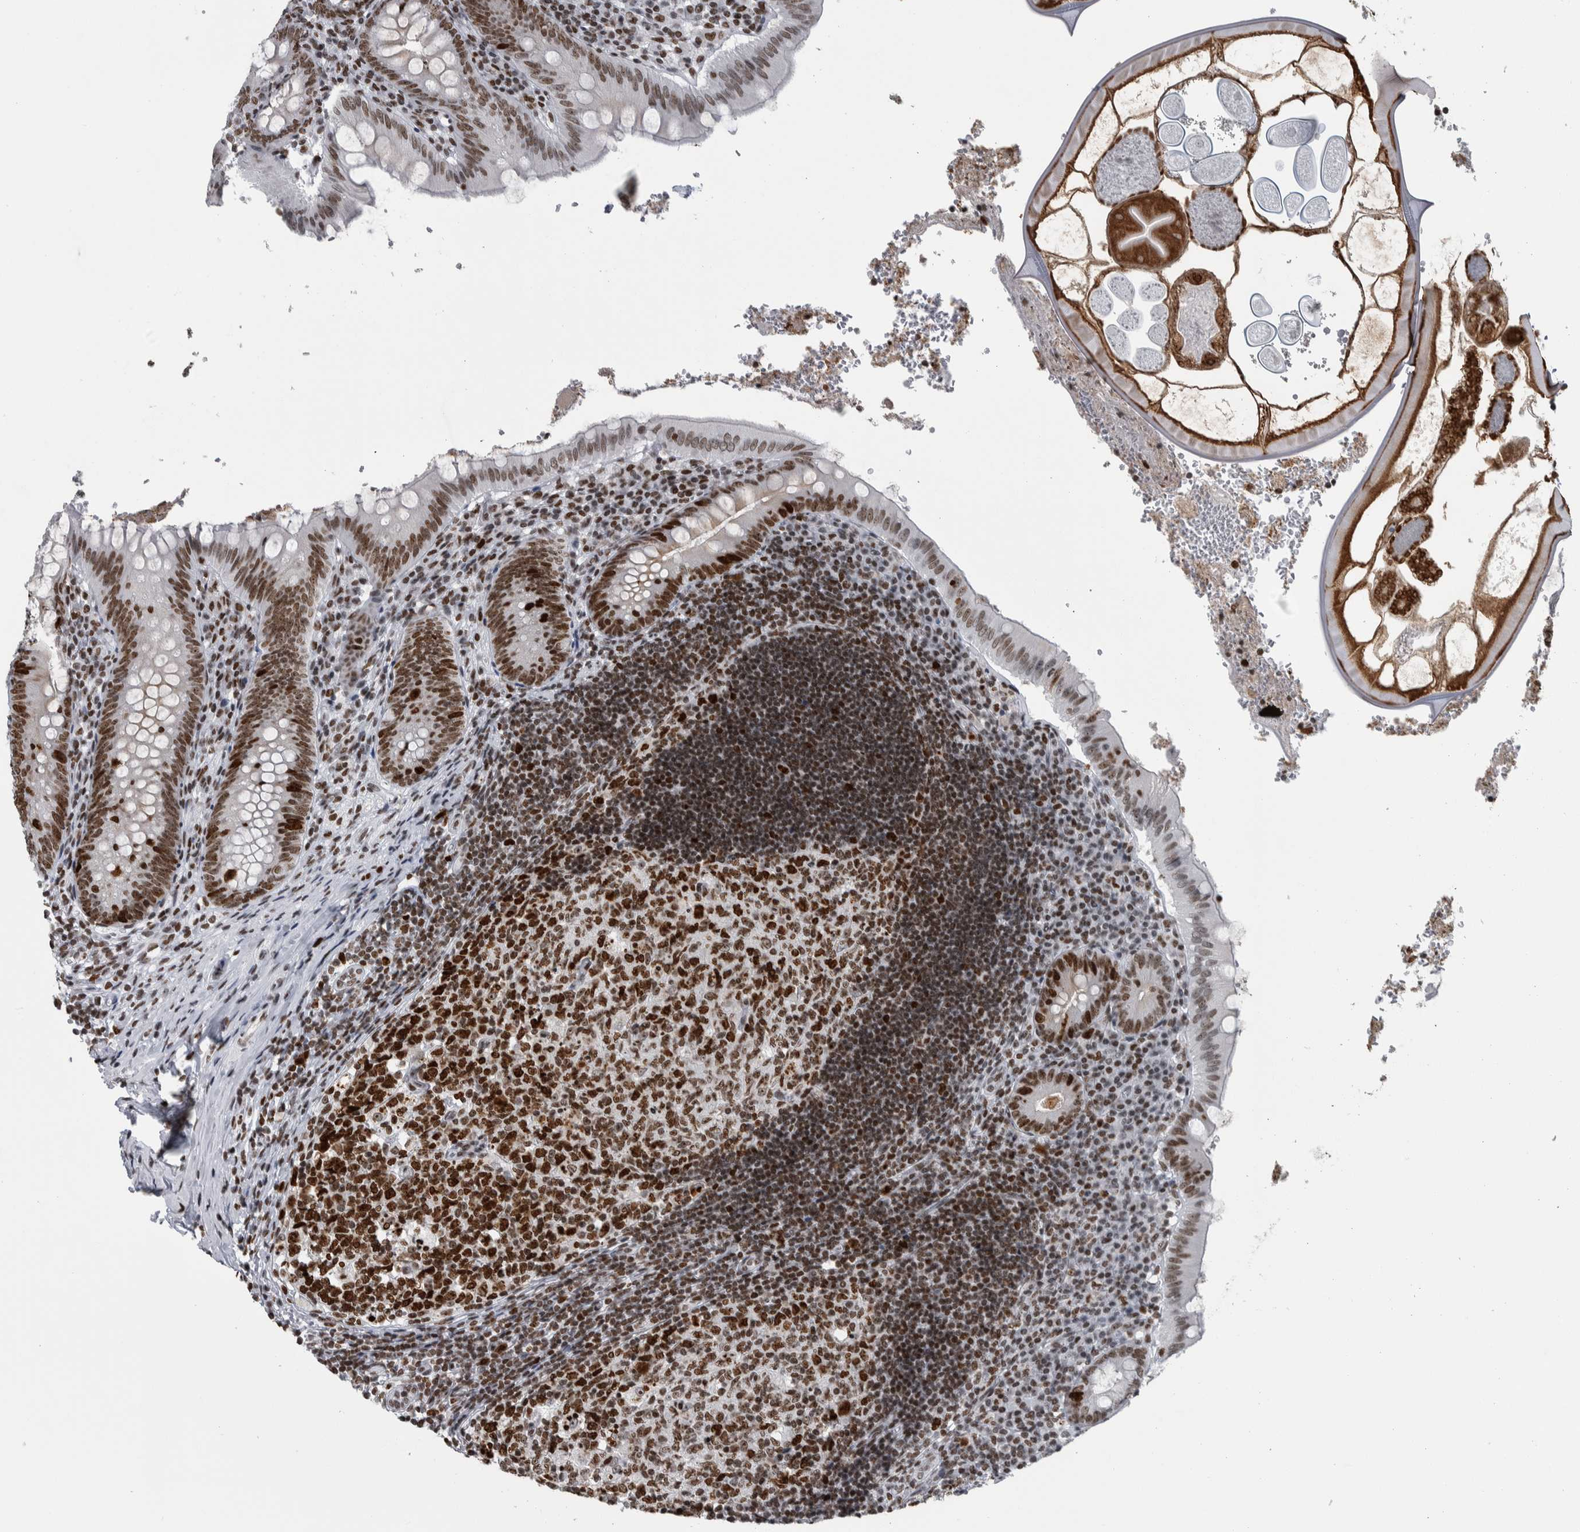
{"staining": {"intensity": "strong", "quantity": ">75%", "location": "nuclear"}, "tissue": "appendix", "cell_type": "Glandular cells", "image_type": "normal", "snomed": [{"axis": "morphology", "description": "Normal tissue, NOS"}, {"axis": "topography", "description": "Appendix"}], "caption": "IHC photomicrograph of normal human appendix stained for a protein (brown), which demonstrates high levels of strong nuclear expression in approximately >75% of glandular cells.", "gene": "TOP2B", "patient": {"sex": "male", "age": 8}}